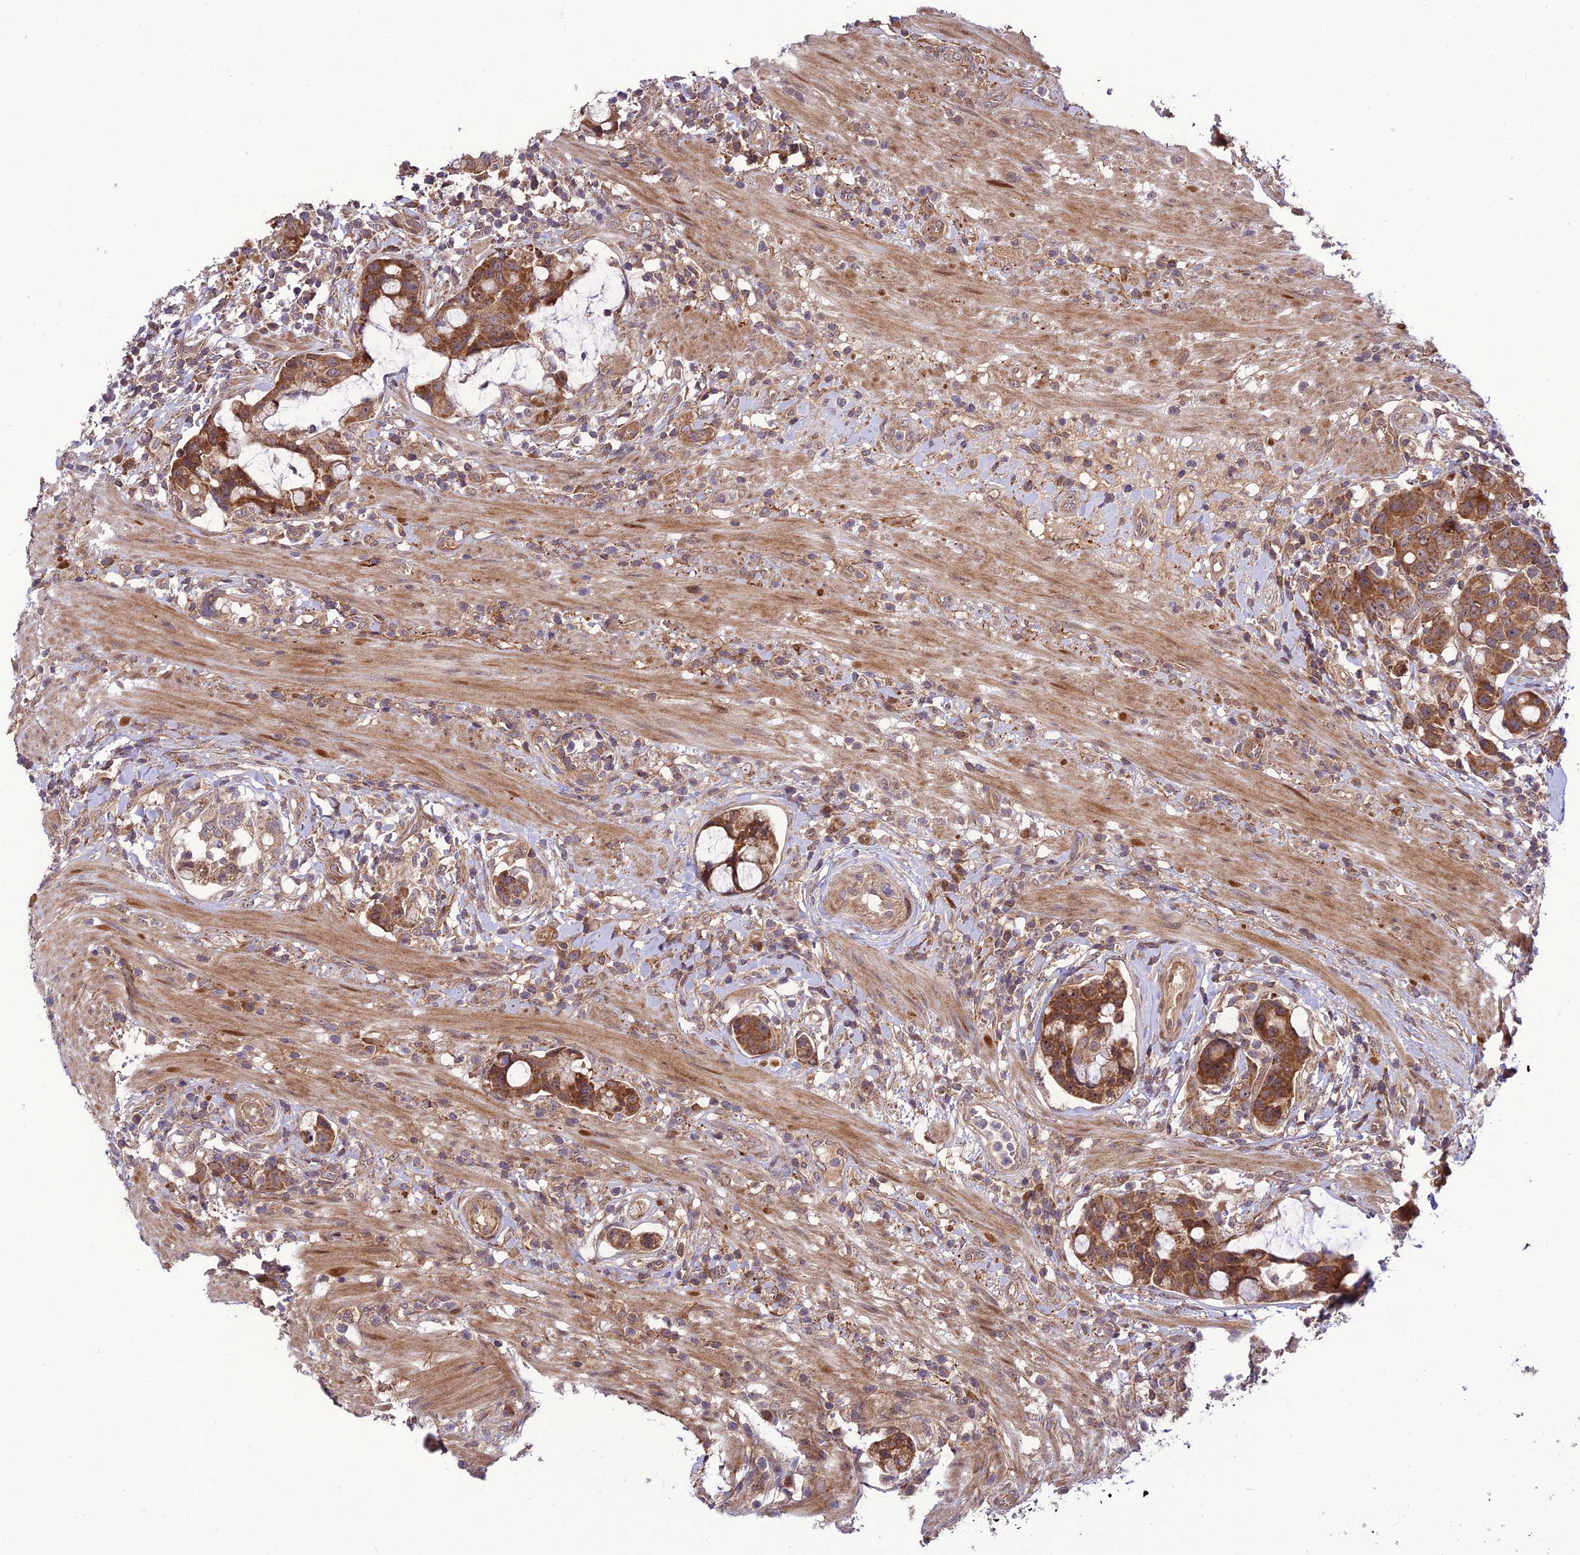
{"staining": {"intensity": "moderate", "quantity": ">75%", "location": "cytoplasmic/membranous"}, "tissue": "colorectal cancer", "cell_type": "Tumor cells", "image_type": "cancer", "snomed": [{"axis": "morphology", "description": "Adenocarcinoma, NOS"}, {"axis": "topography", "description": "Colon"}], "caption": "An image of colorectal cancer (adenocarcinoma) stained for a protein demonstrates moderate cytoplasmic/membranous brown staining in tumor cells. (DAB (3,3'-diaminobenzidine) IHC, brown staining for protein, blue staining for nuclei).", "gene": "PLEKHG2", "patient": {"sex": "female", "age": 82}}